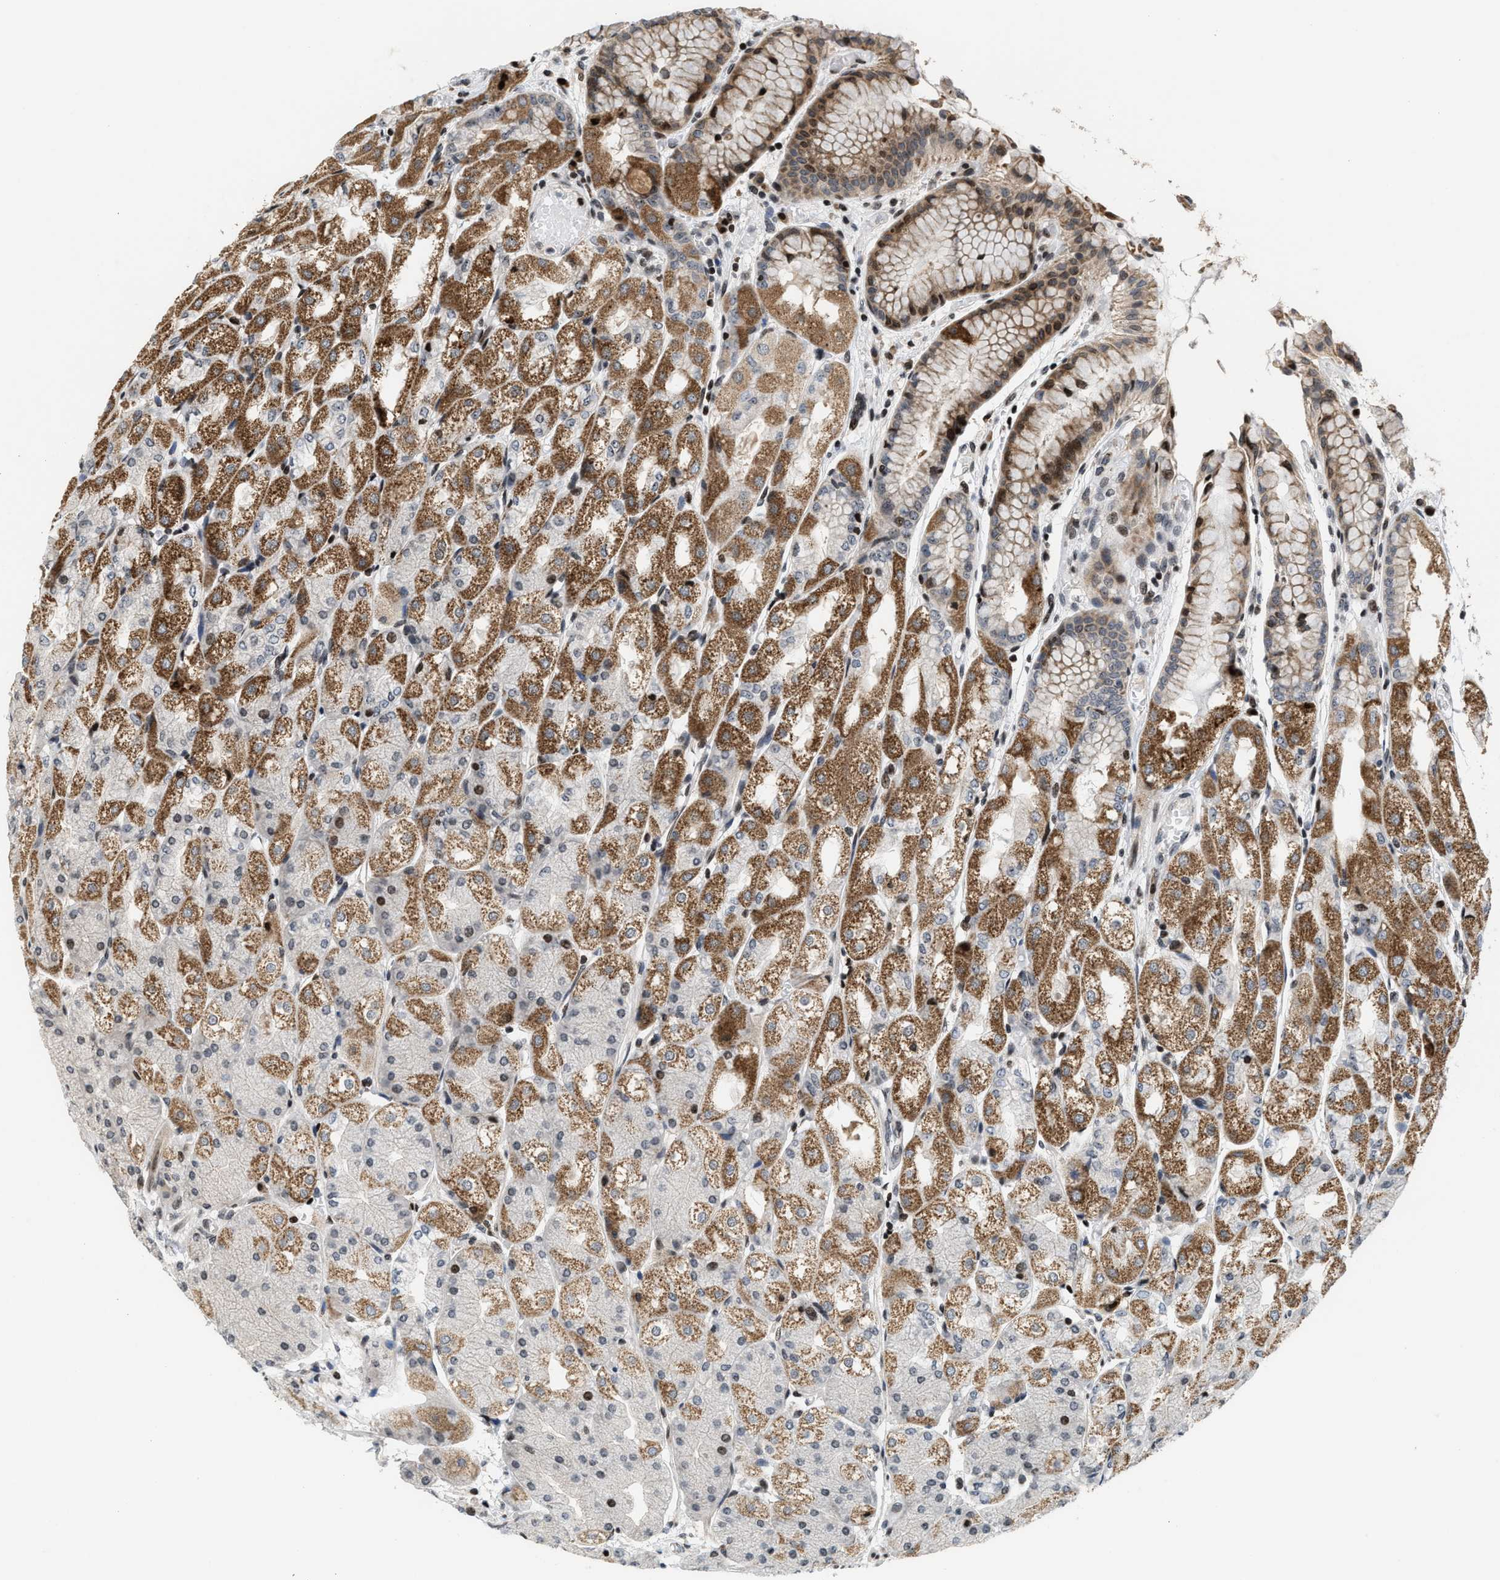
{"staining": {"intensity": "moderate", "quantity": ">75%", "location": "cytoplasmic/membranous,nuclear"}, "tissue": "stomach", "cell_type": "Glandular cells", "image_type": "normal", "snomed": [{"axis": "morphology", "description": "Normal tissue, NOS"}, {"axis": "topography", "description": "Stomach, upper"}], "caption": "Glandular cells demonstrate moderate cytoplasmic/membranous,nuclear positivity in about >75% of cells in unremarkable stomach.", "gene": "PDZD2", "patient": {"sex": "male", "age": 72}}